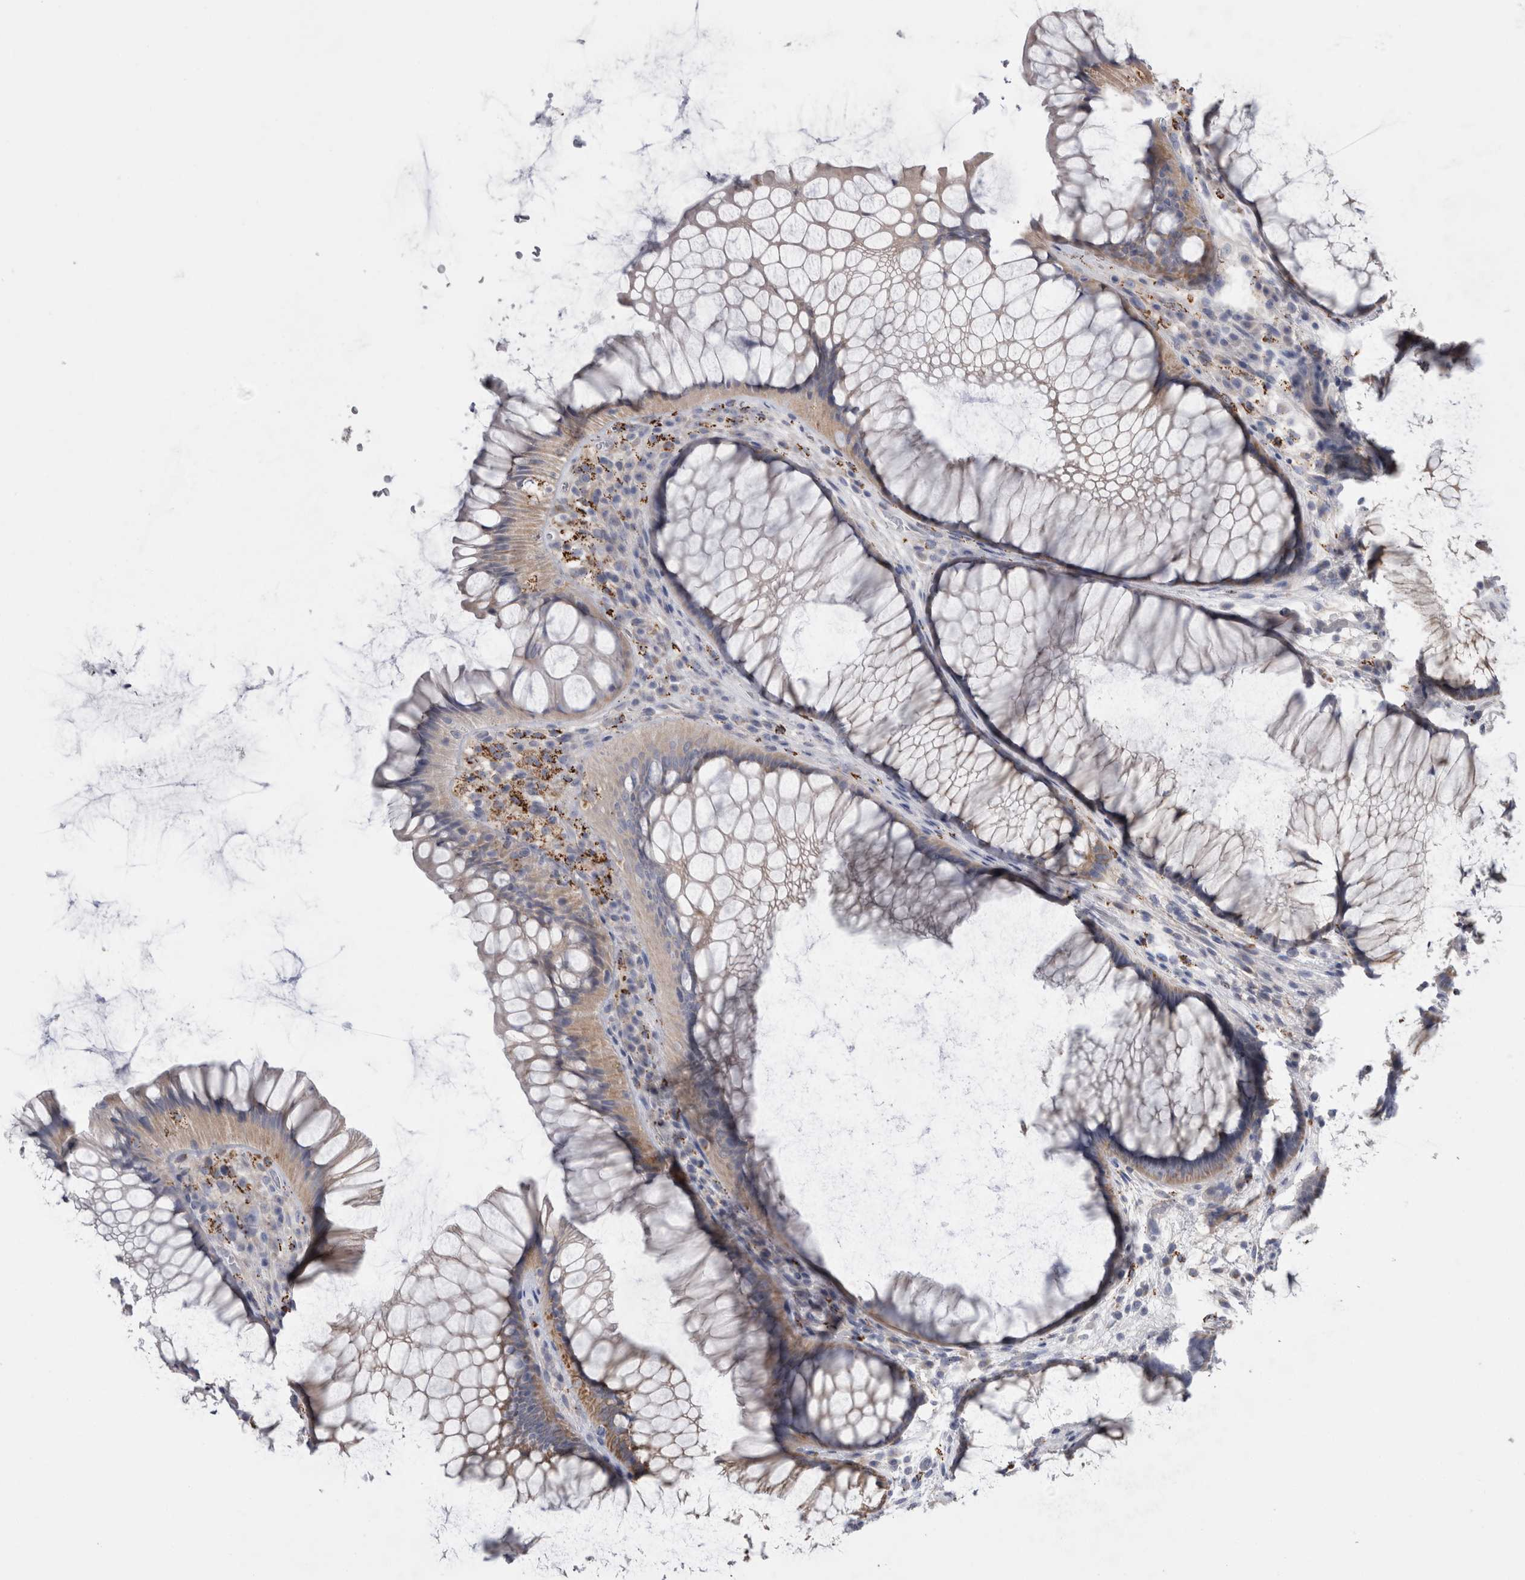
{"staining": {"intensity": "moderate", "quantity": "<25%", "location": "cytoplasmic/membranous"}, "tissue": "rectum", "cell_type": "Glandular cells", "image_type": "normal", "snomed": [{"axis": "morphology", "description": "Normal tissue, NOS"}, {"axis": "topography", "description": "Rectum"}], "caption": "Immunohistochemical staining of normal rectum reveals <25% levels of moderate cytoplasmic/membranous protein staining in about <25% of glandular cells.", "gene": "GATM", "patient": {"sex": "male", "age": 51}}